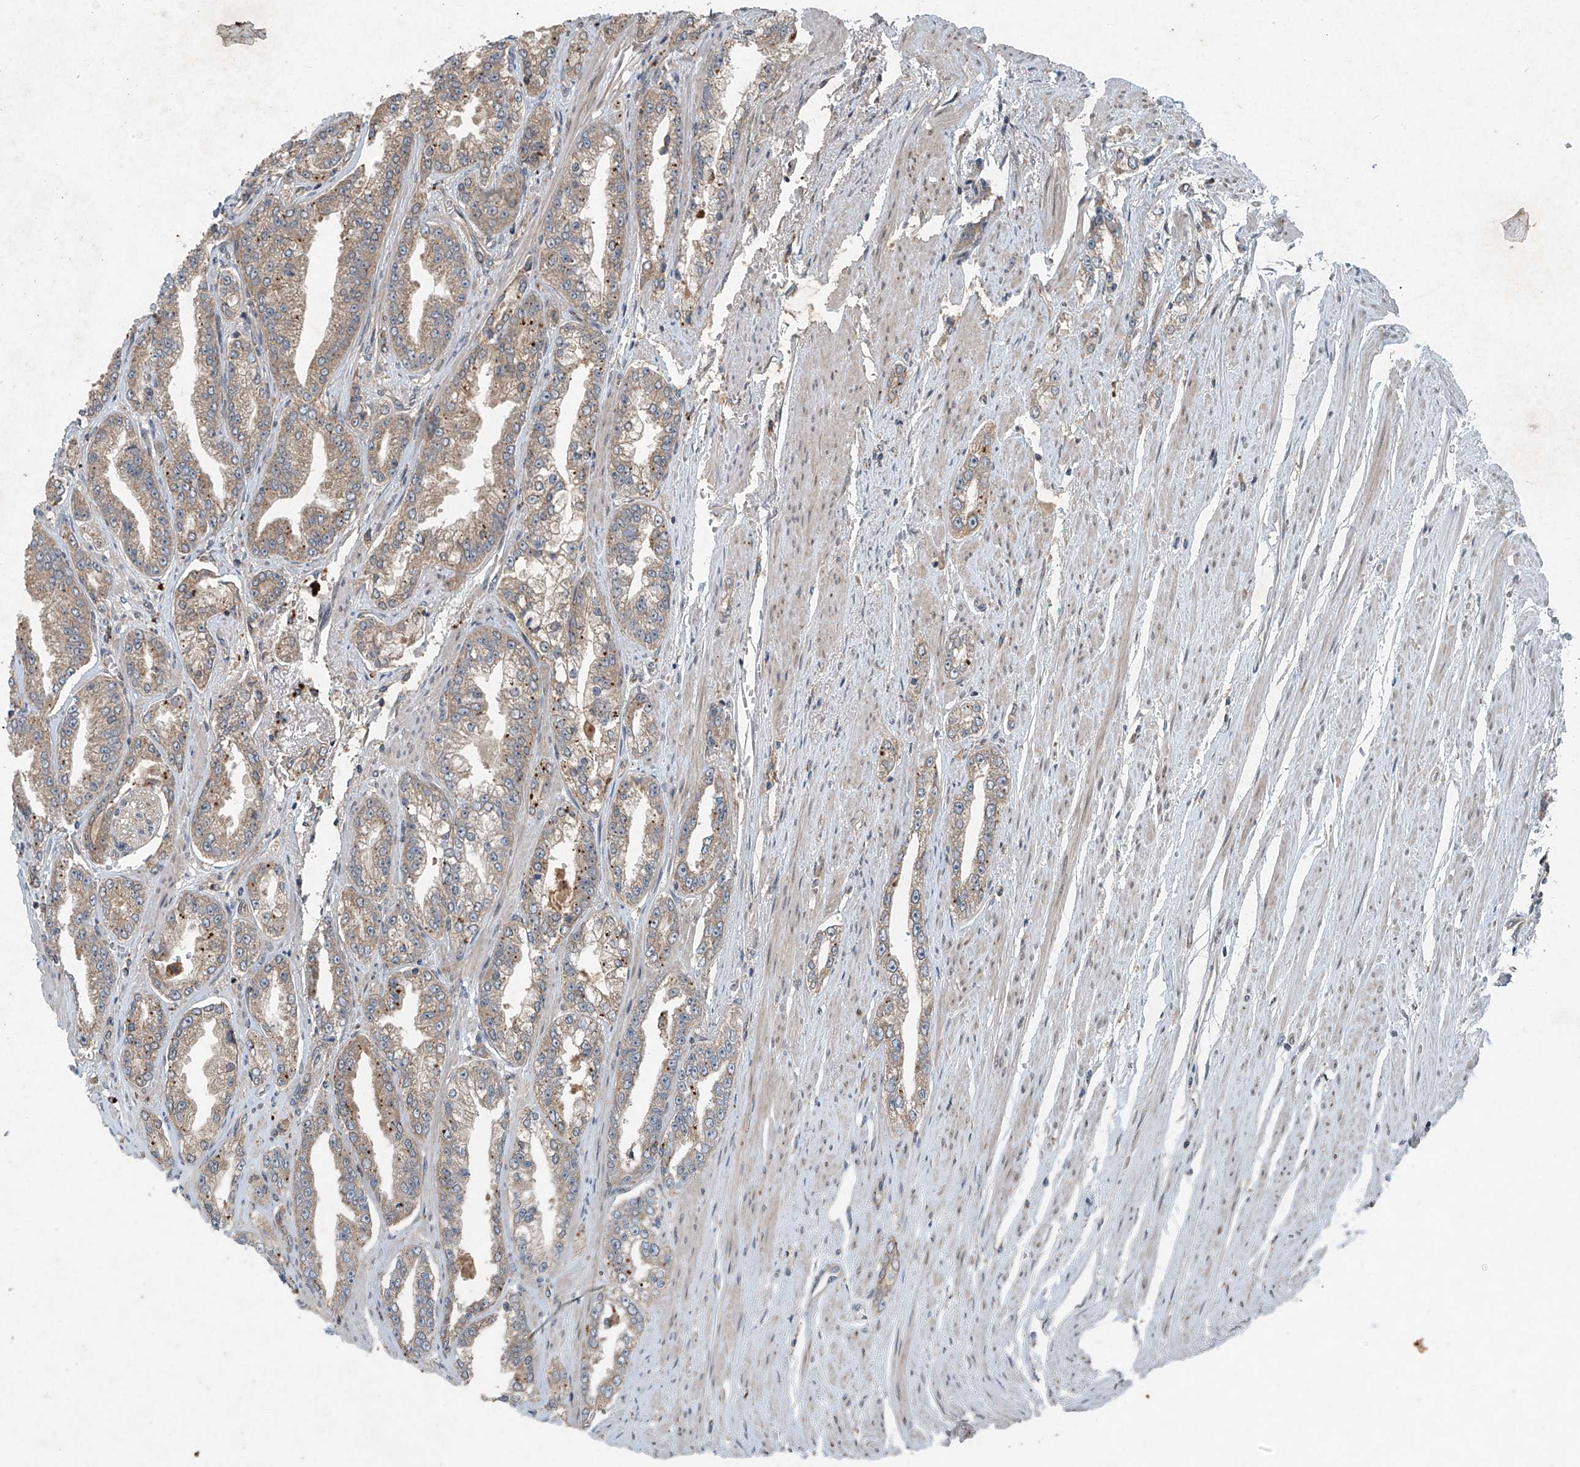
{"staining": {"intensity": "weak", "quantity": ">75%", "location": "cytoplasmic/membranous"}, "tissue": "prostate cancer", "cell_type": "Tumor cells", "image_type": "cancer", "snomed": [{"axis": "morphology", "description": "Adenocarcinoma, High grade"}, {"axis": "topography", "description": "Prostate"}], "caption": "A micrograph of prostate cancer (adenocarcinoma (high-grade)) stained for a protein reveals weak cytoplasmic/membranous brown staining in tumor cells.", "gene": "FOXRED2", "patient": {"sex": "male", "age": 71}}